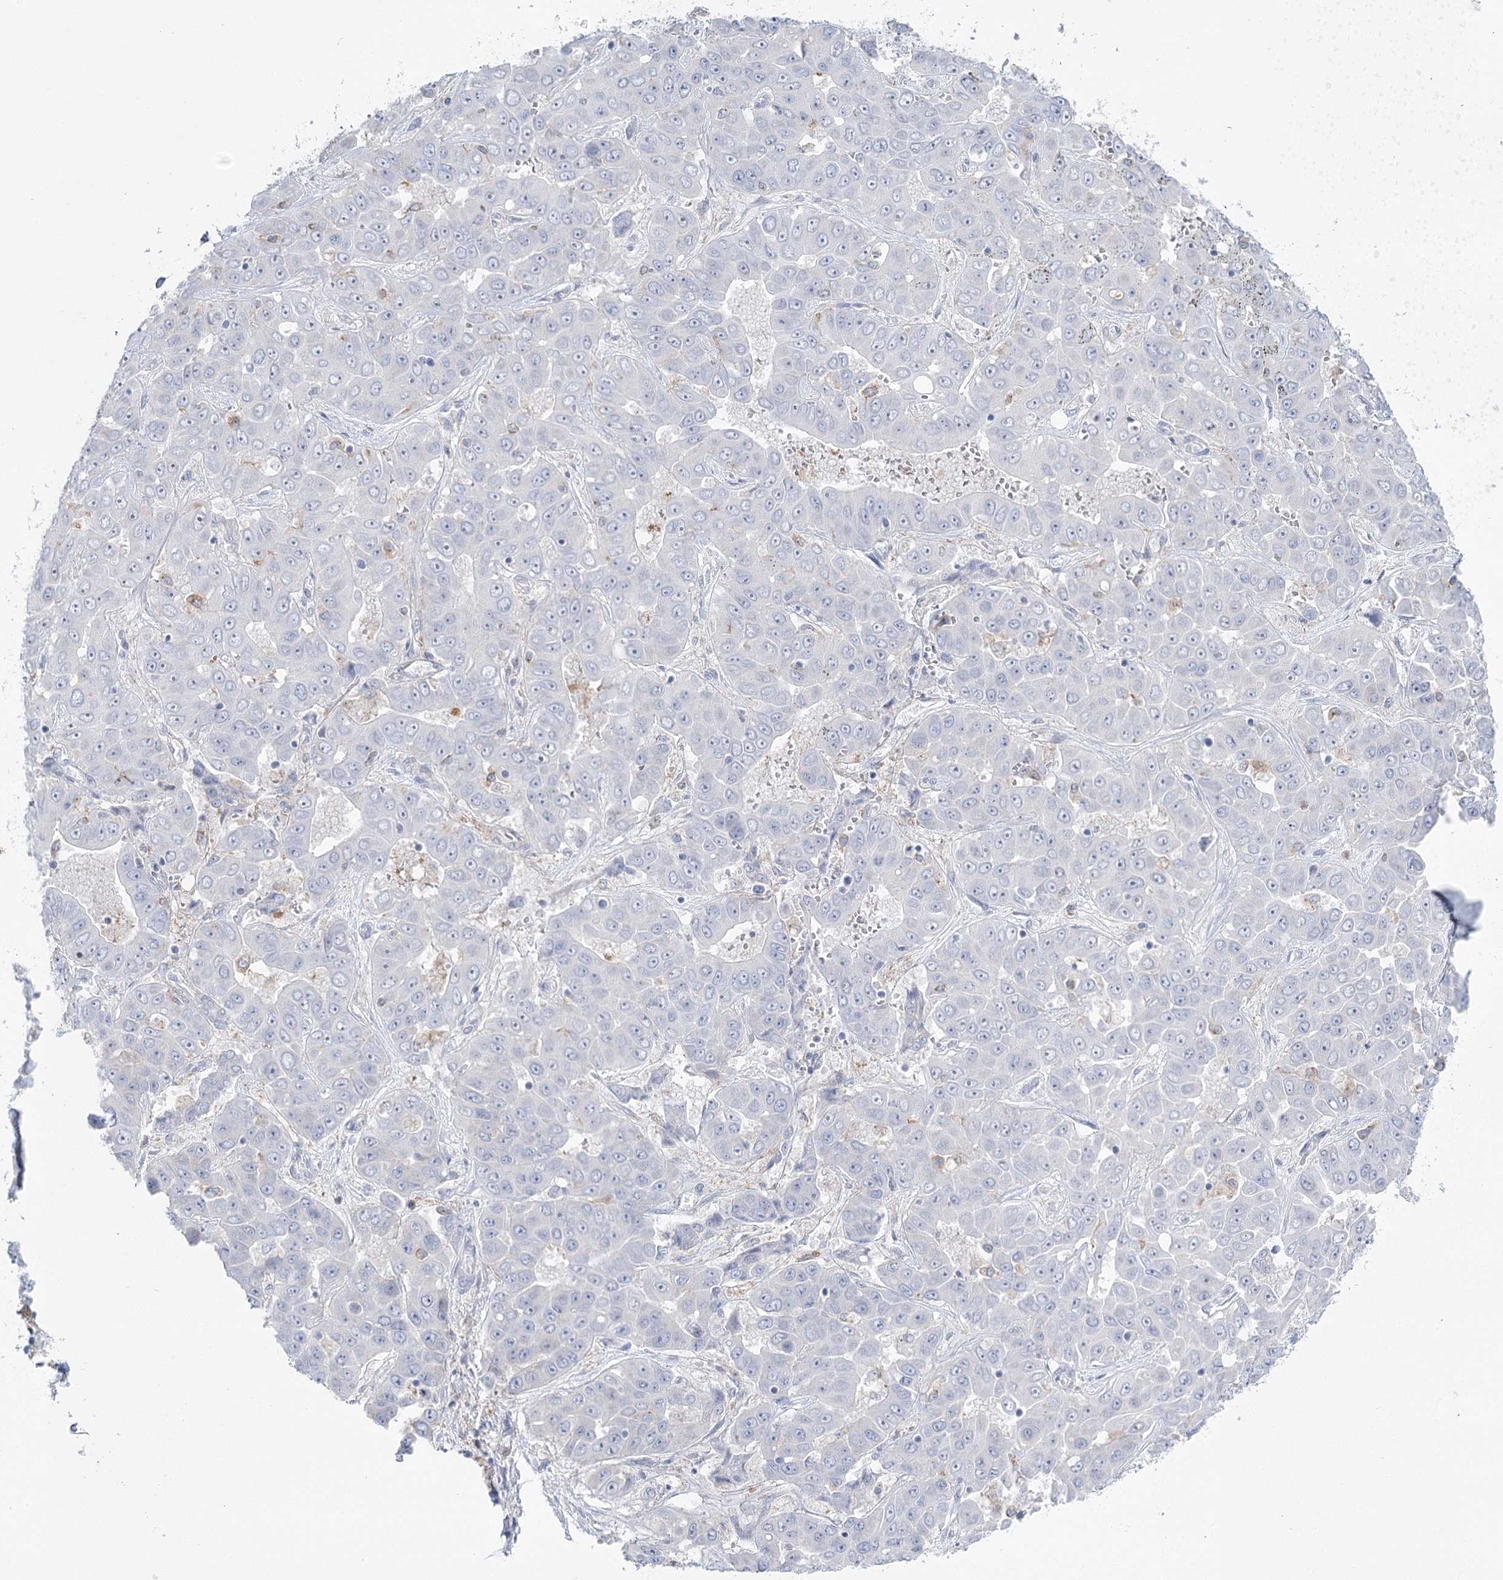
{"staining": {"intensity": "negative", "quantity": "none", "location": "none"}, "tissue": "liver cancer", "cell_type": "Tumor cells", "image_type": "cancer", "snomed": [{"axis": "morphology", "description": "Cholangiocarcinoma"}, {"axis": "topography", "description": "Liver"}], "caption": "DAB (3,3'-diaminobenzidine) immunohistochemical staining of human liver cancer exhibits no significant expression in tumor cells.", "gene": "CCDC88A", "patient": {"sex": "female", "age": 52}}